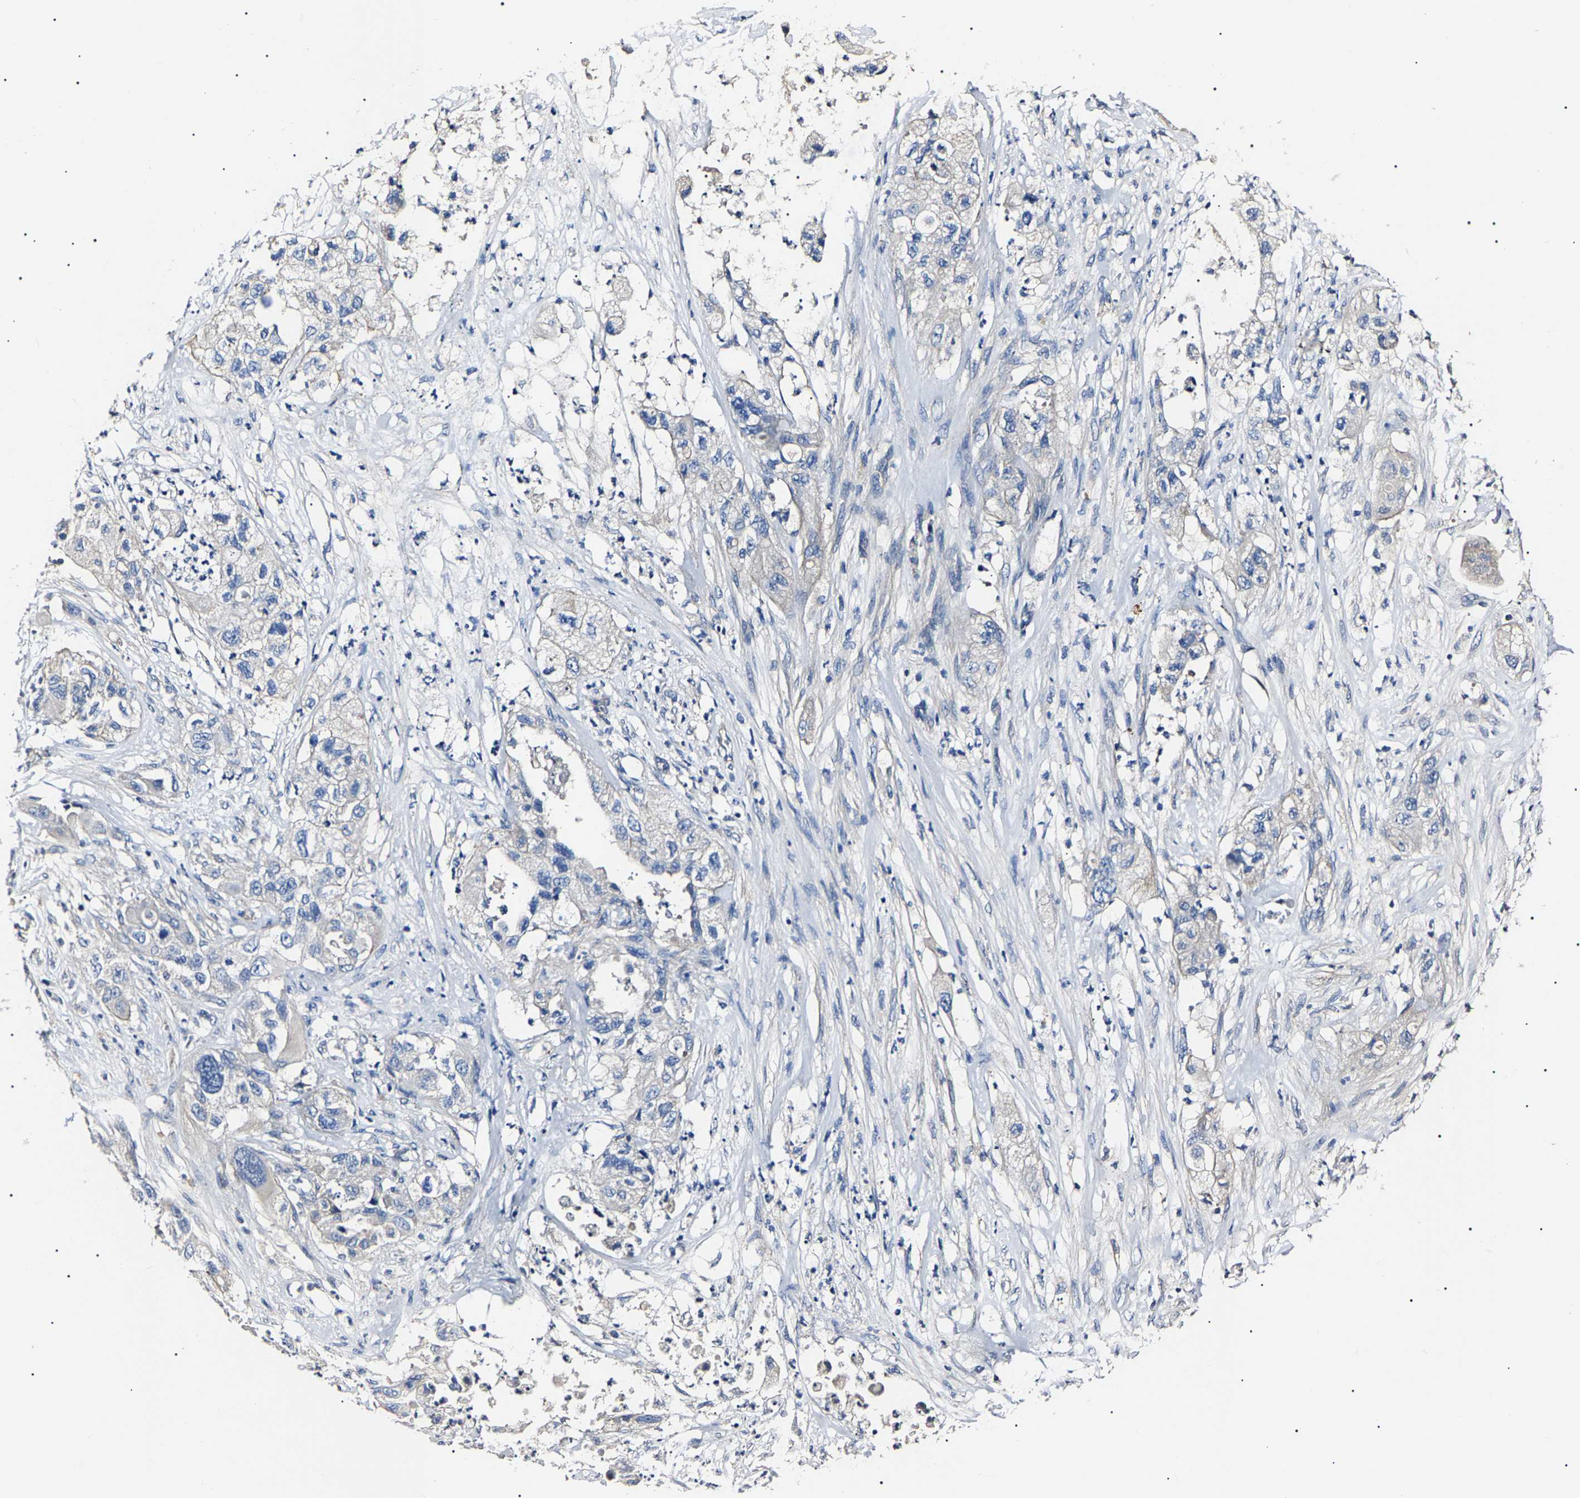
{"staining": {"intensity": "negative", "quantity": "none", "location": "none"}, "tissue": "pancreatic cancer", "cell_type": "Tumor cells", "image_type": "cancer", "snomed": [{"axis": "morphology", "description": "Adenocarcinoma, NOS"}, {"axis": "topography", "description": "Pancreas"}], "caption": "Micrograph shows no protein staining in tumor cells of pancreatic adenocarcinoma tissue. (DAB (3,3'-diaminobenzidine) immunohistochemistry (IHC), high magnification).", "gene": "KLHL42", "patient": {"sex": "female", "age": 78}}